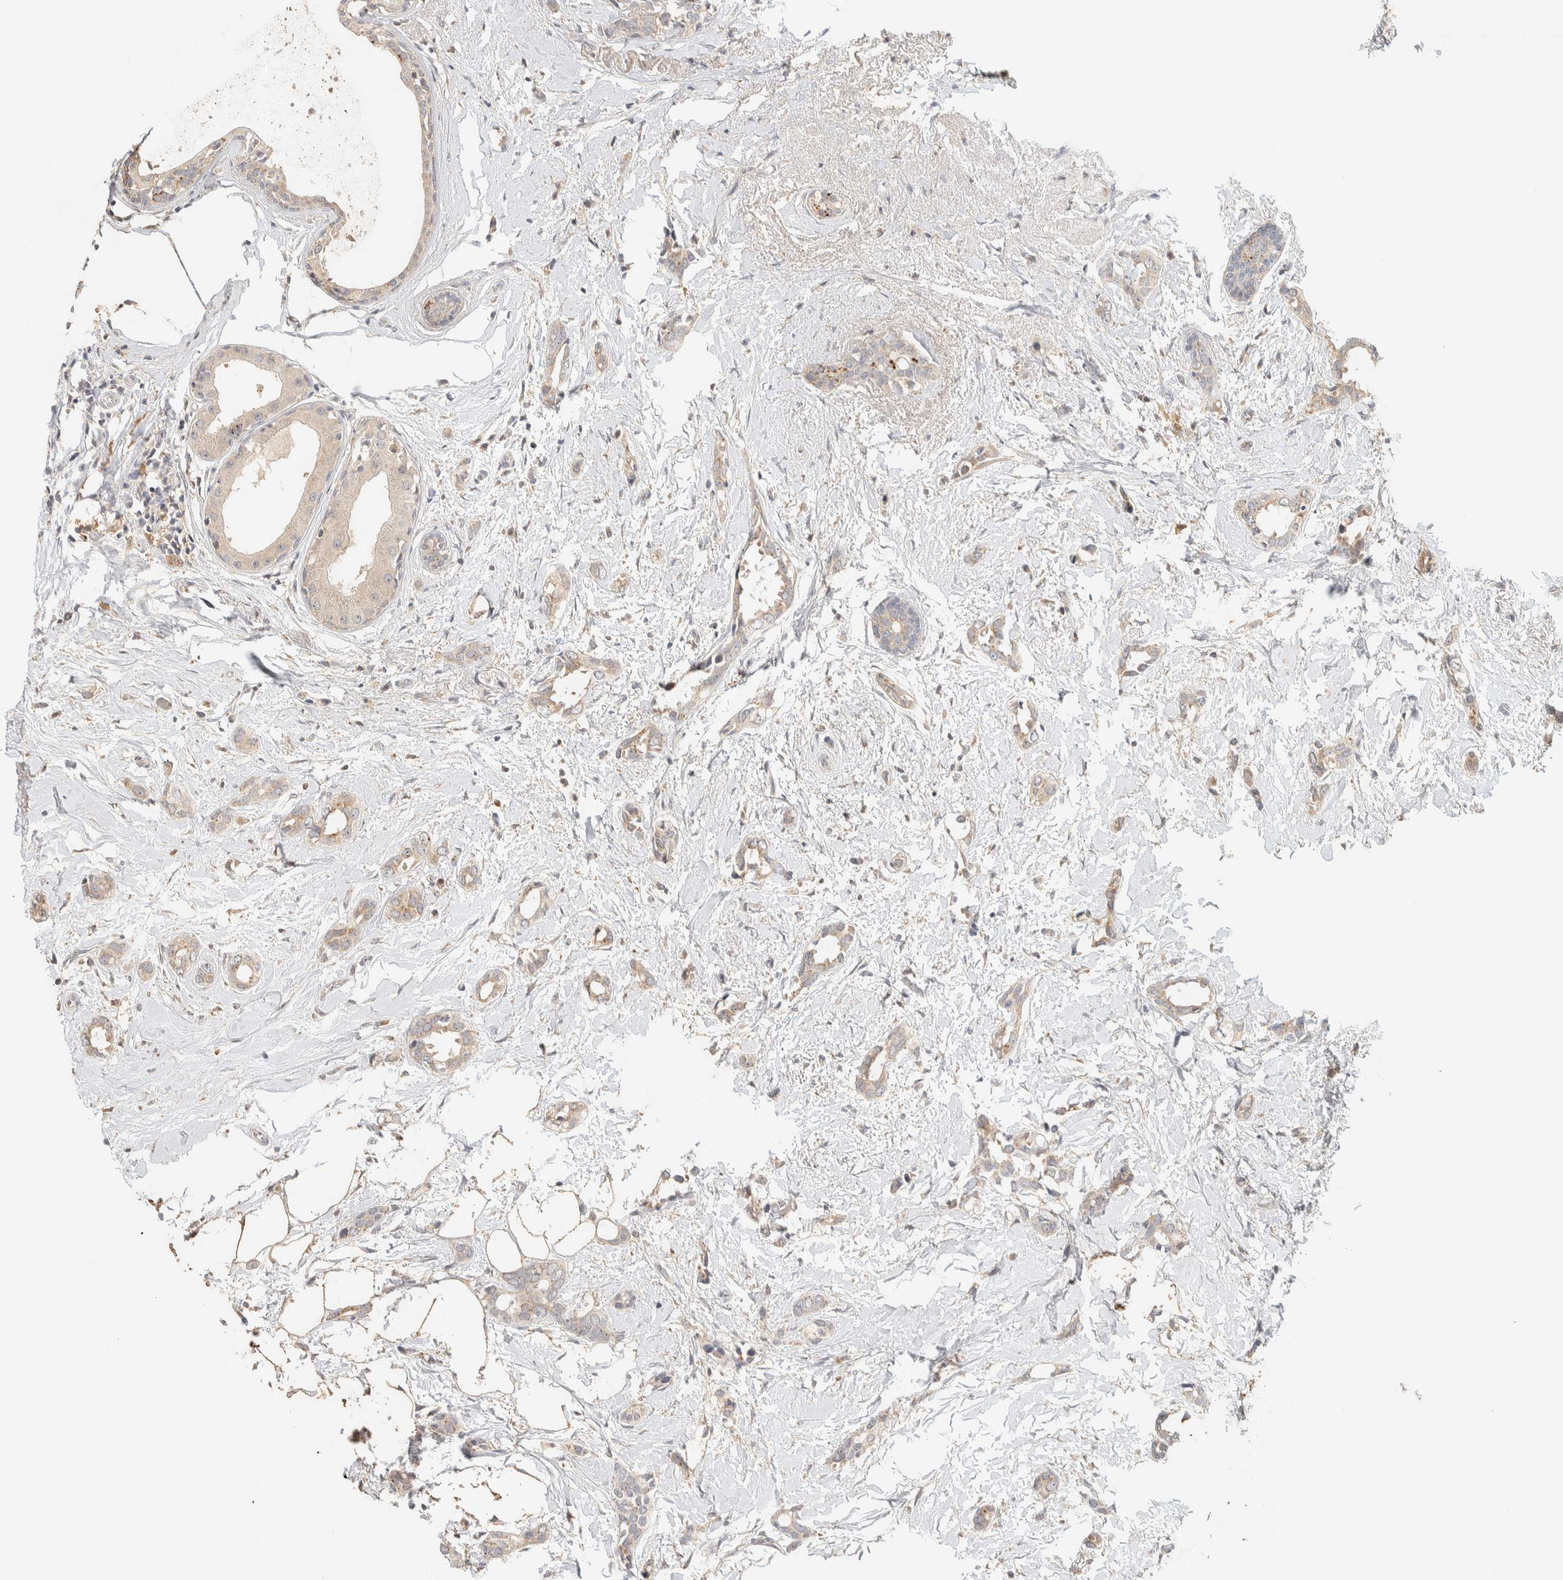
{"staining": {"intensity": "weak", "quantity": "25%-75%", "location": "cytoplasmic/membranous"}, "tissue": "breast cancer", "cell_type": "Tumor cells", "image_type": "cancer", "snomed": [{"axis": "morphology", "description": "Duct carcinoma"}, {"axis": "topography", "description": "Breast"}], "caption": "Immunohistochemical staining of human breast cancer (intraductal carcinoma) displays weak cytoplasmic/membranous protein staining in about 25%-75% of tumor cells.", "gene": "ITPA", "patient": {"sex": "female", "age": 55}}